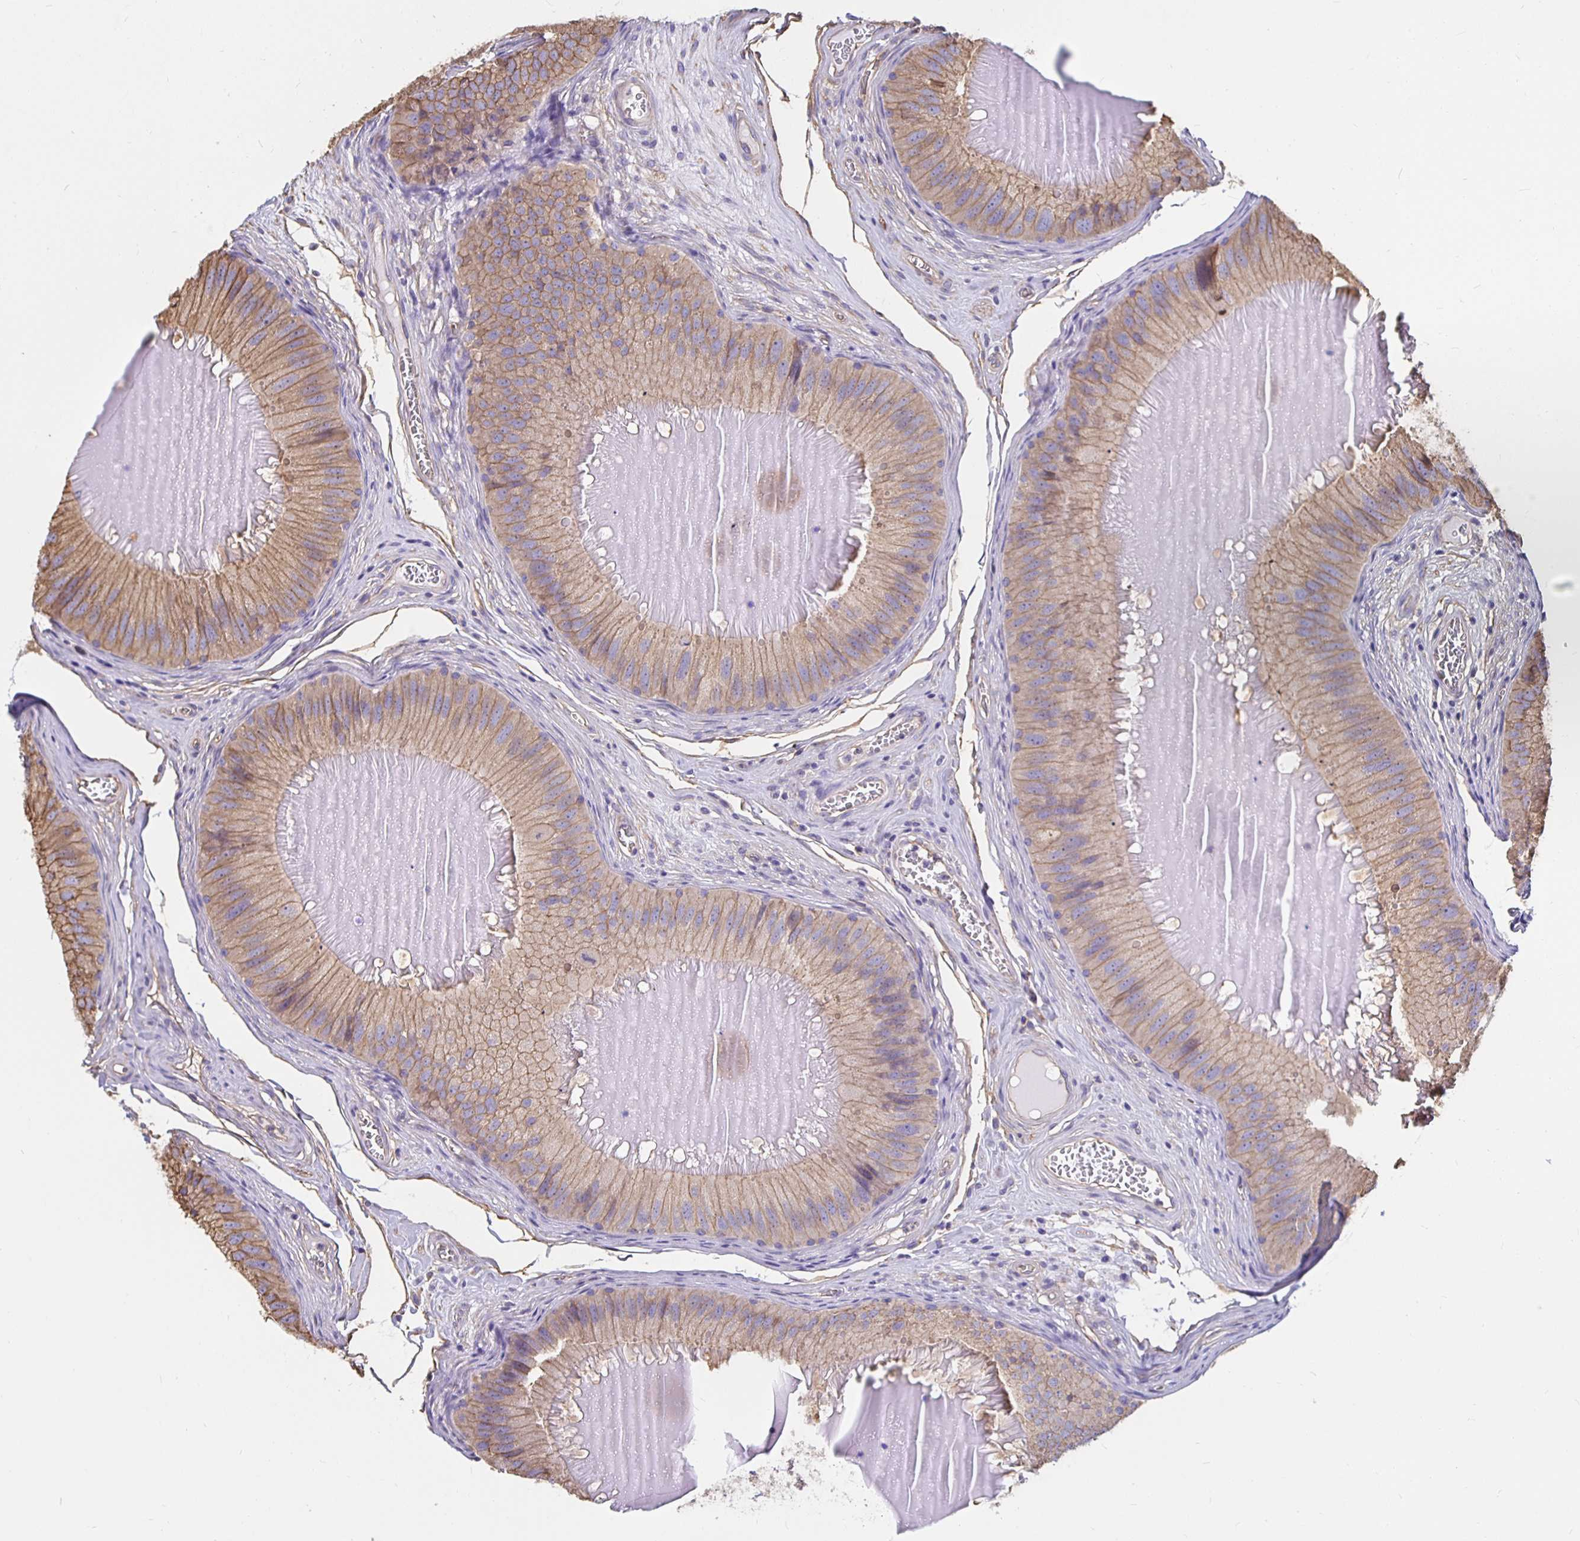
{"staining": {"intensity": "moderate", "quantity": ">75%", "location": "cytoplasmic/membranous"}, "tissue": "epididymis", "cell_type": "Glandular cells", "image_type": "normal", "snomed": [{"axis": "morphology", "description": "Normal tissue, NOS"}, {"axis": "topography", "description": "Epididymis, spermatic cord, NOS"}], "caption": "A brown stain labels moderate cytoplasmic/membranous staining of a protein in glandular cells of benign epididymis.", "gene": "ARHGEF39", "patient": {"sex": "male", "age": 39}}